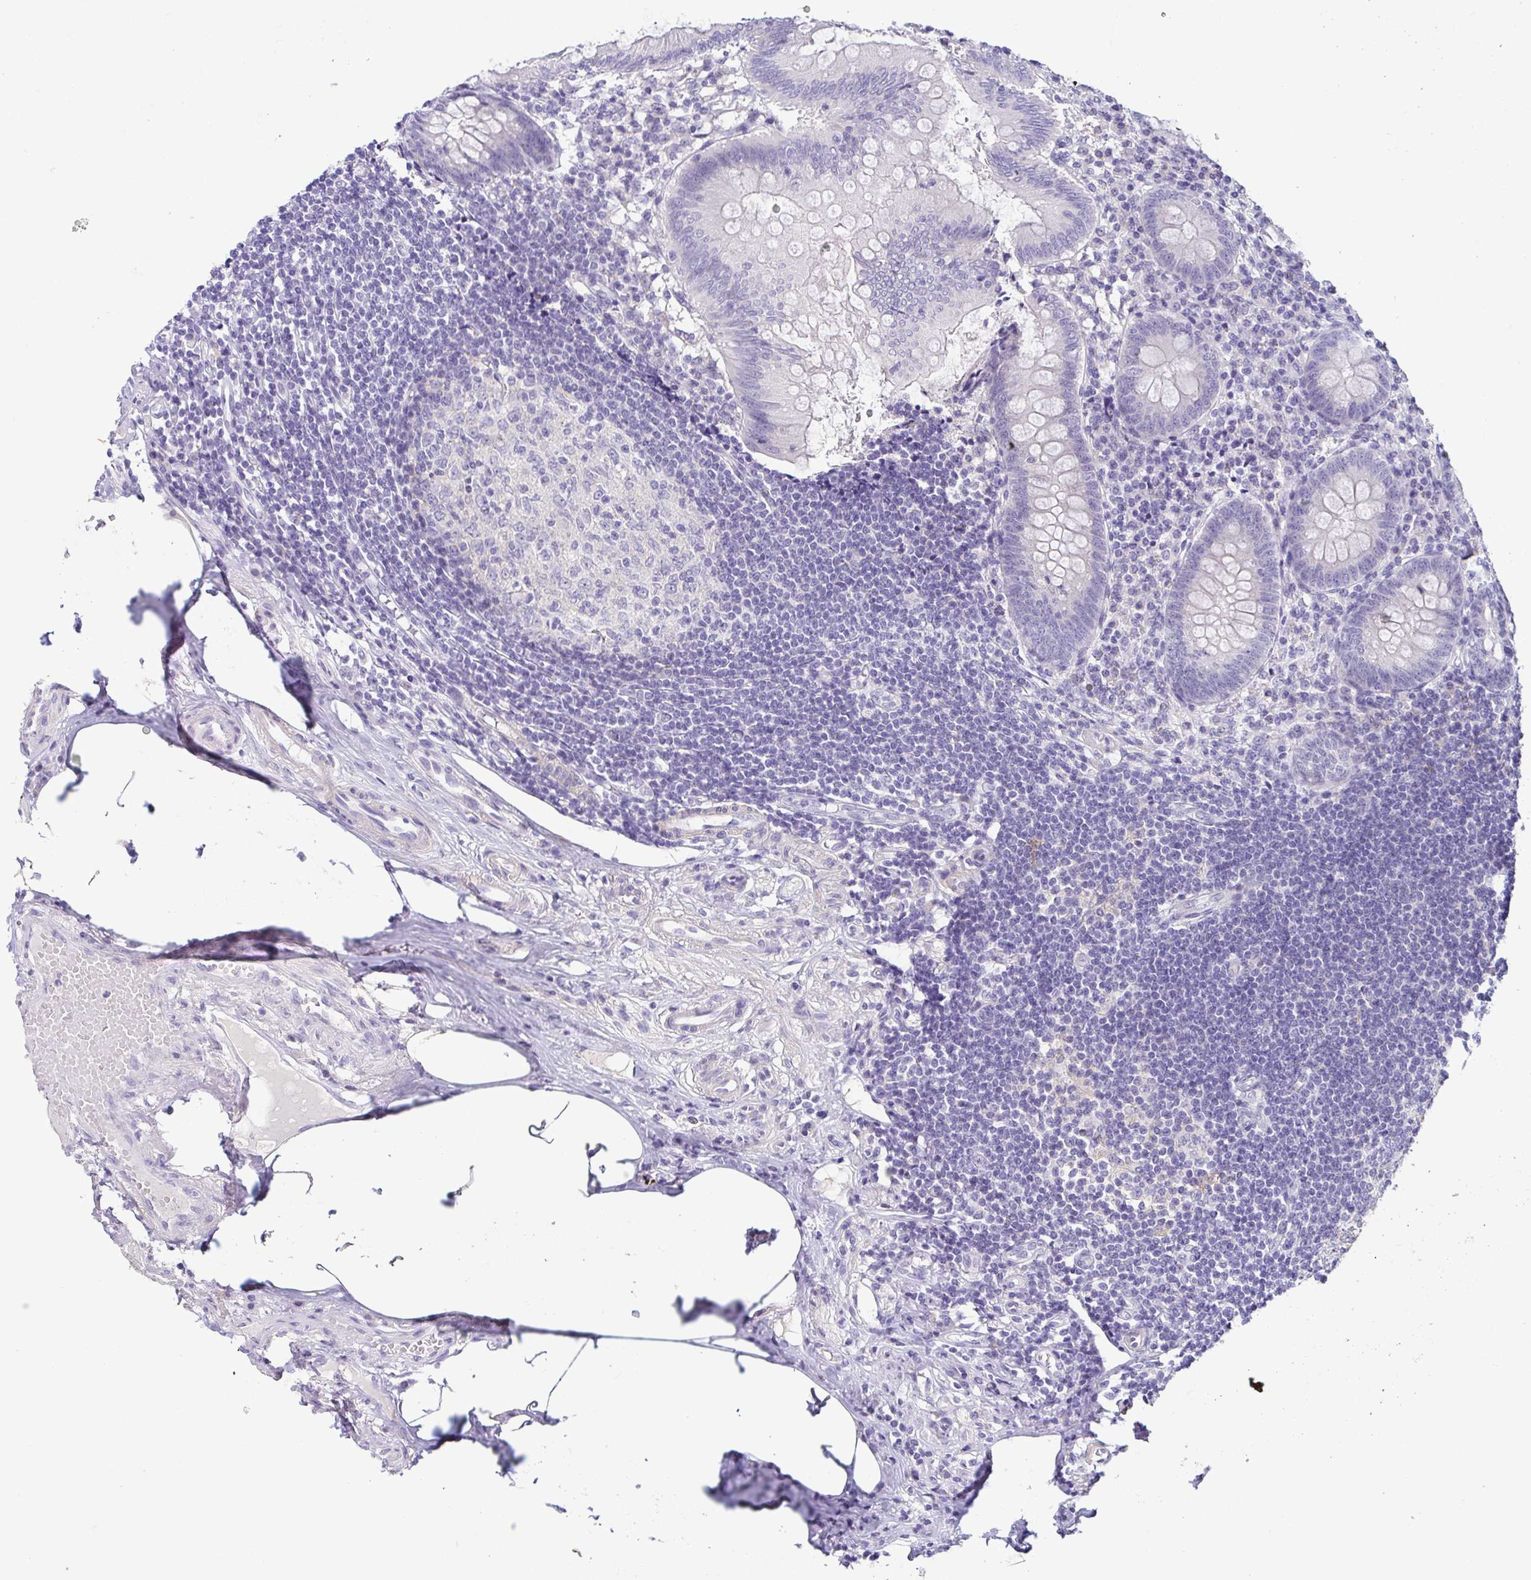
{"staining": {"intensity": "negative", "quantity": "none", "location": "none"}, "tissue": "appendix", "cell_type": "Glandular cells", "image_type": "normal", "snomed": [{"axis": "morphology", "description": "Normal tissue, NOS"}, {"axis": "topography", "description": "Appendix"}], "caption": "Glandular cells show no significant protein expression in normal appendix. (DAB (3,3'-diaminobenzidine) immunohistochemistry (IHC) visualized using brightfield microscopy, high magnification).", "gene": "TERT", "patient": {"sex": "female", "age": 57}}